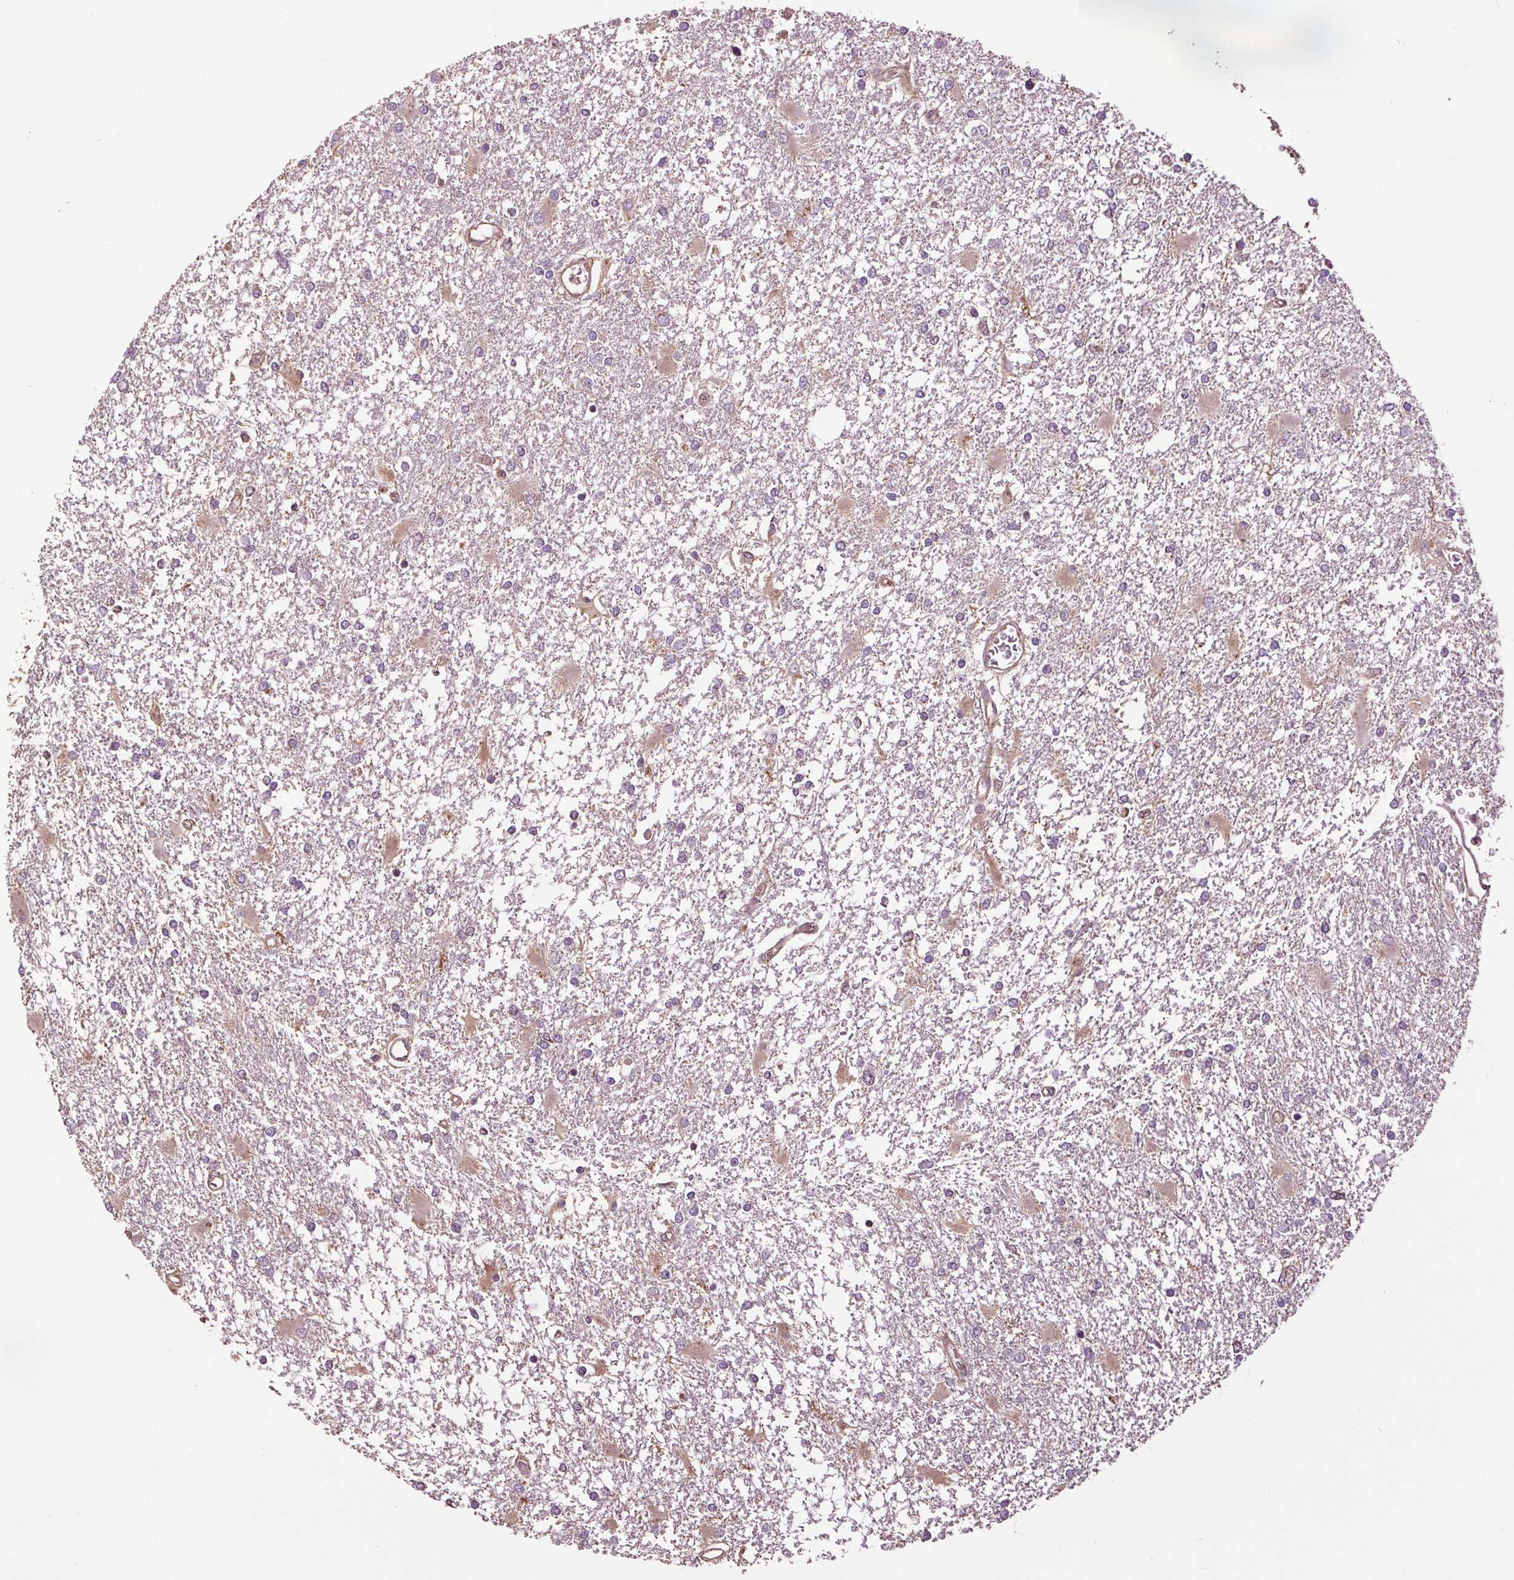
{"staining": {"intensity": "negative", "quantity": "none", "location": "none"}, "tissue": "glioma", "cell_type": "Tumor cells", "image_type": "cancer", "snomed": [{"axis": "morphology", "description": "Glioma, malignant, High grade"}, {"axis": "topography", "description": "Cerebral cortex"}], "caption": "High magnification brightfield microscopy of glioma stained with DAB (brown) and counterstained with hematoxylin (blue): tumor cells show no significant positivity.", "gene": "RNPEP", "patient": {"sex": "male", "age": 79}}